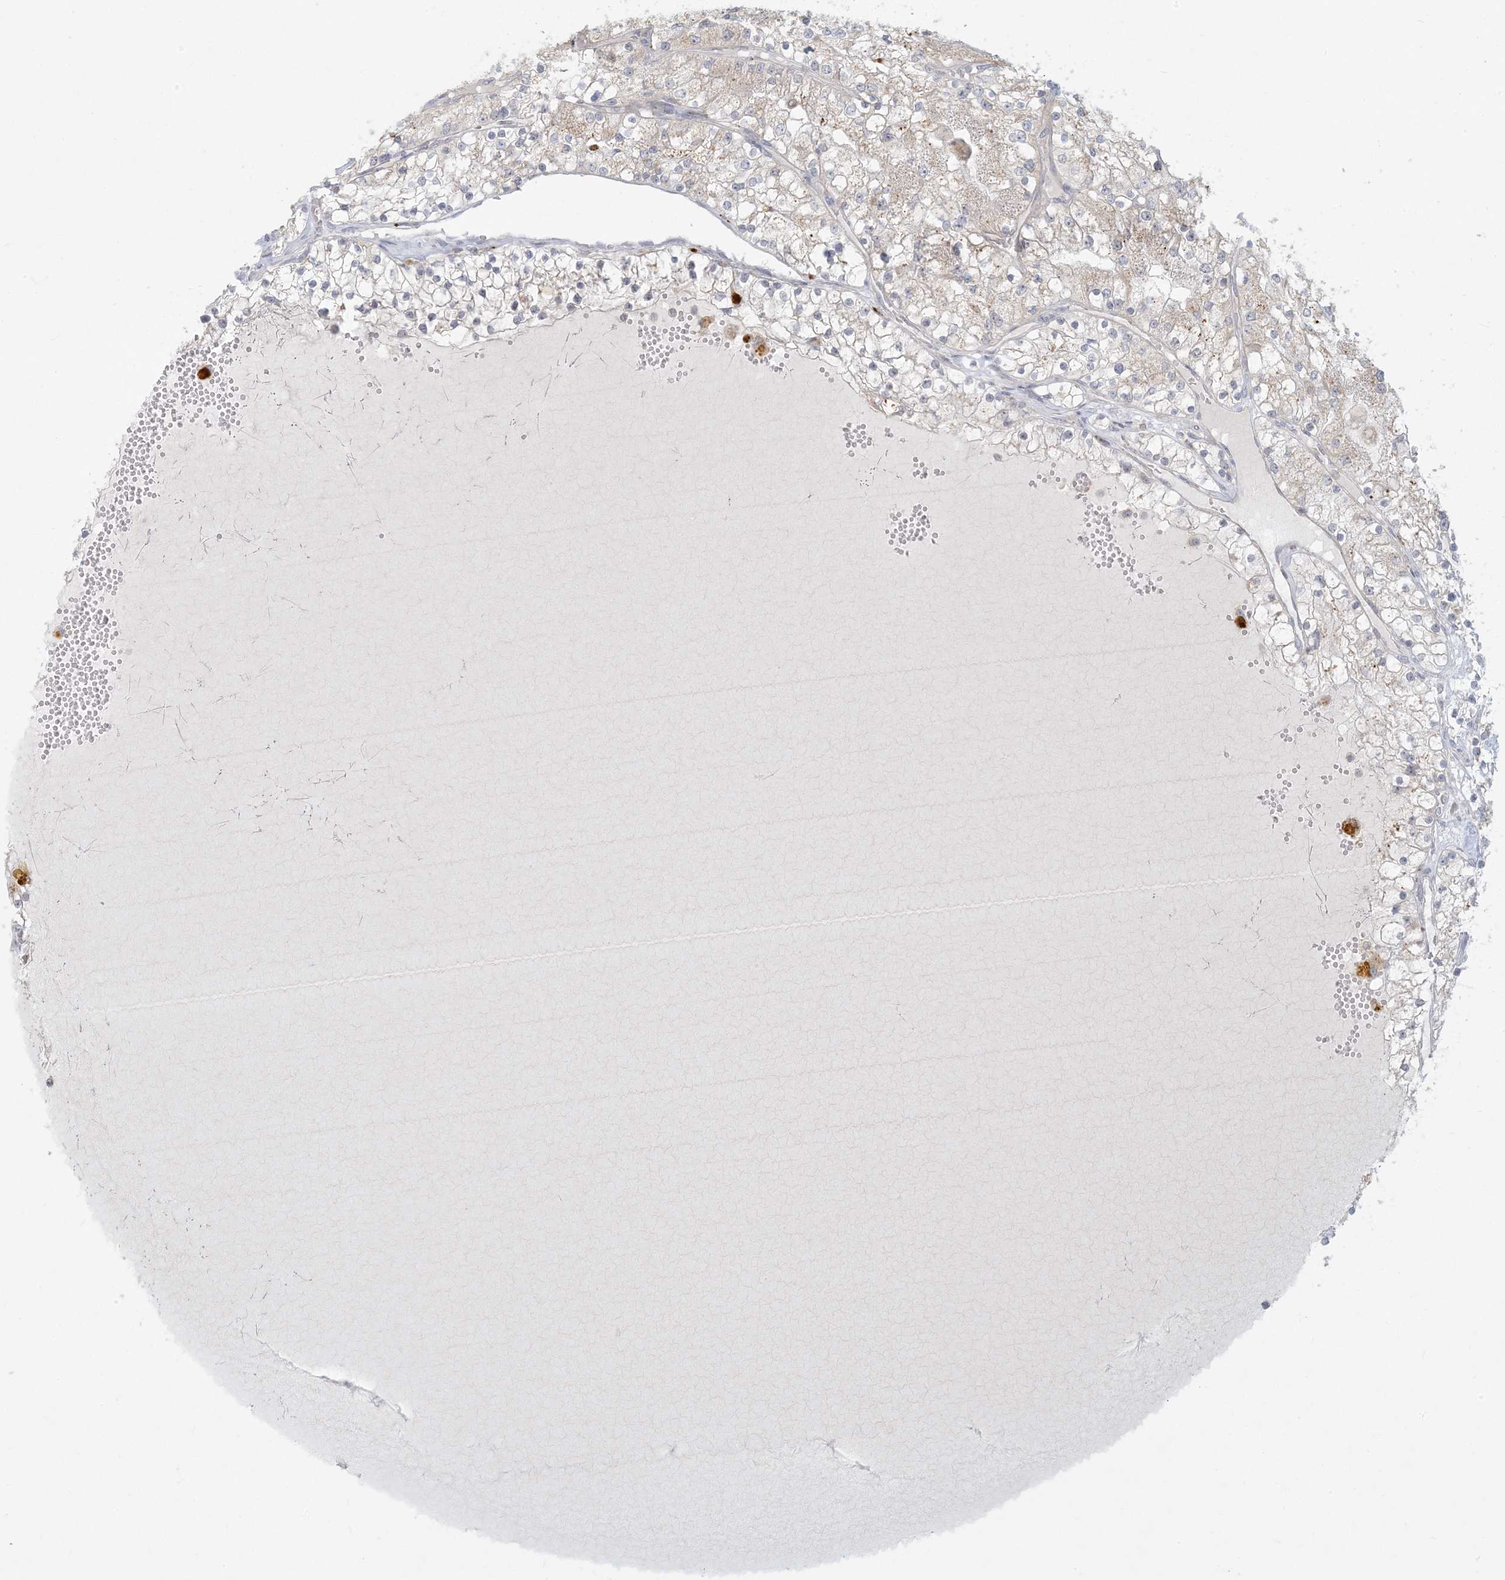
{"staining": {"intensity": "negative", "quantity": "none", "location": "none"}, "tissue": "renal cancer", "cell_type": "Tumor cells", "image_type": "cancer", "snomed": [{"axis": "morphology", "description": "Normal tissue, NOS"}, {"axis": "morphology", "description": "Adenocarcinoma, NOS"}, {"axis": "topography", "description": "Kidney"}], "caption": "Immunohistochemistry (IHC) micrograph of human renal cancer (adenocarcinoma) stained for a protein (brown), which exhibits no staining in tumor cells. (Stains: DAB immunohistochemistry (IHC) with hematoxylin counter stain, Microscopy: brightfield microscopy at high magnification).", "gene": "MCAT", "patient": {"sex": "male", "age": 68}}